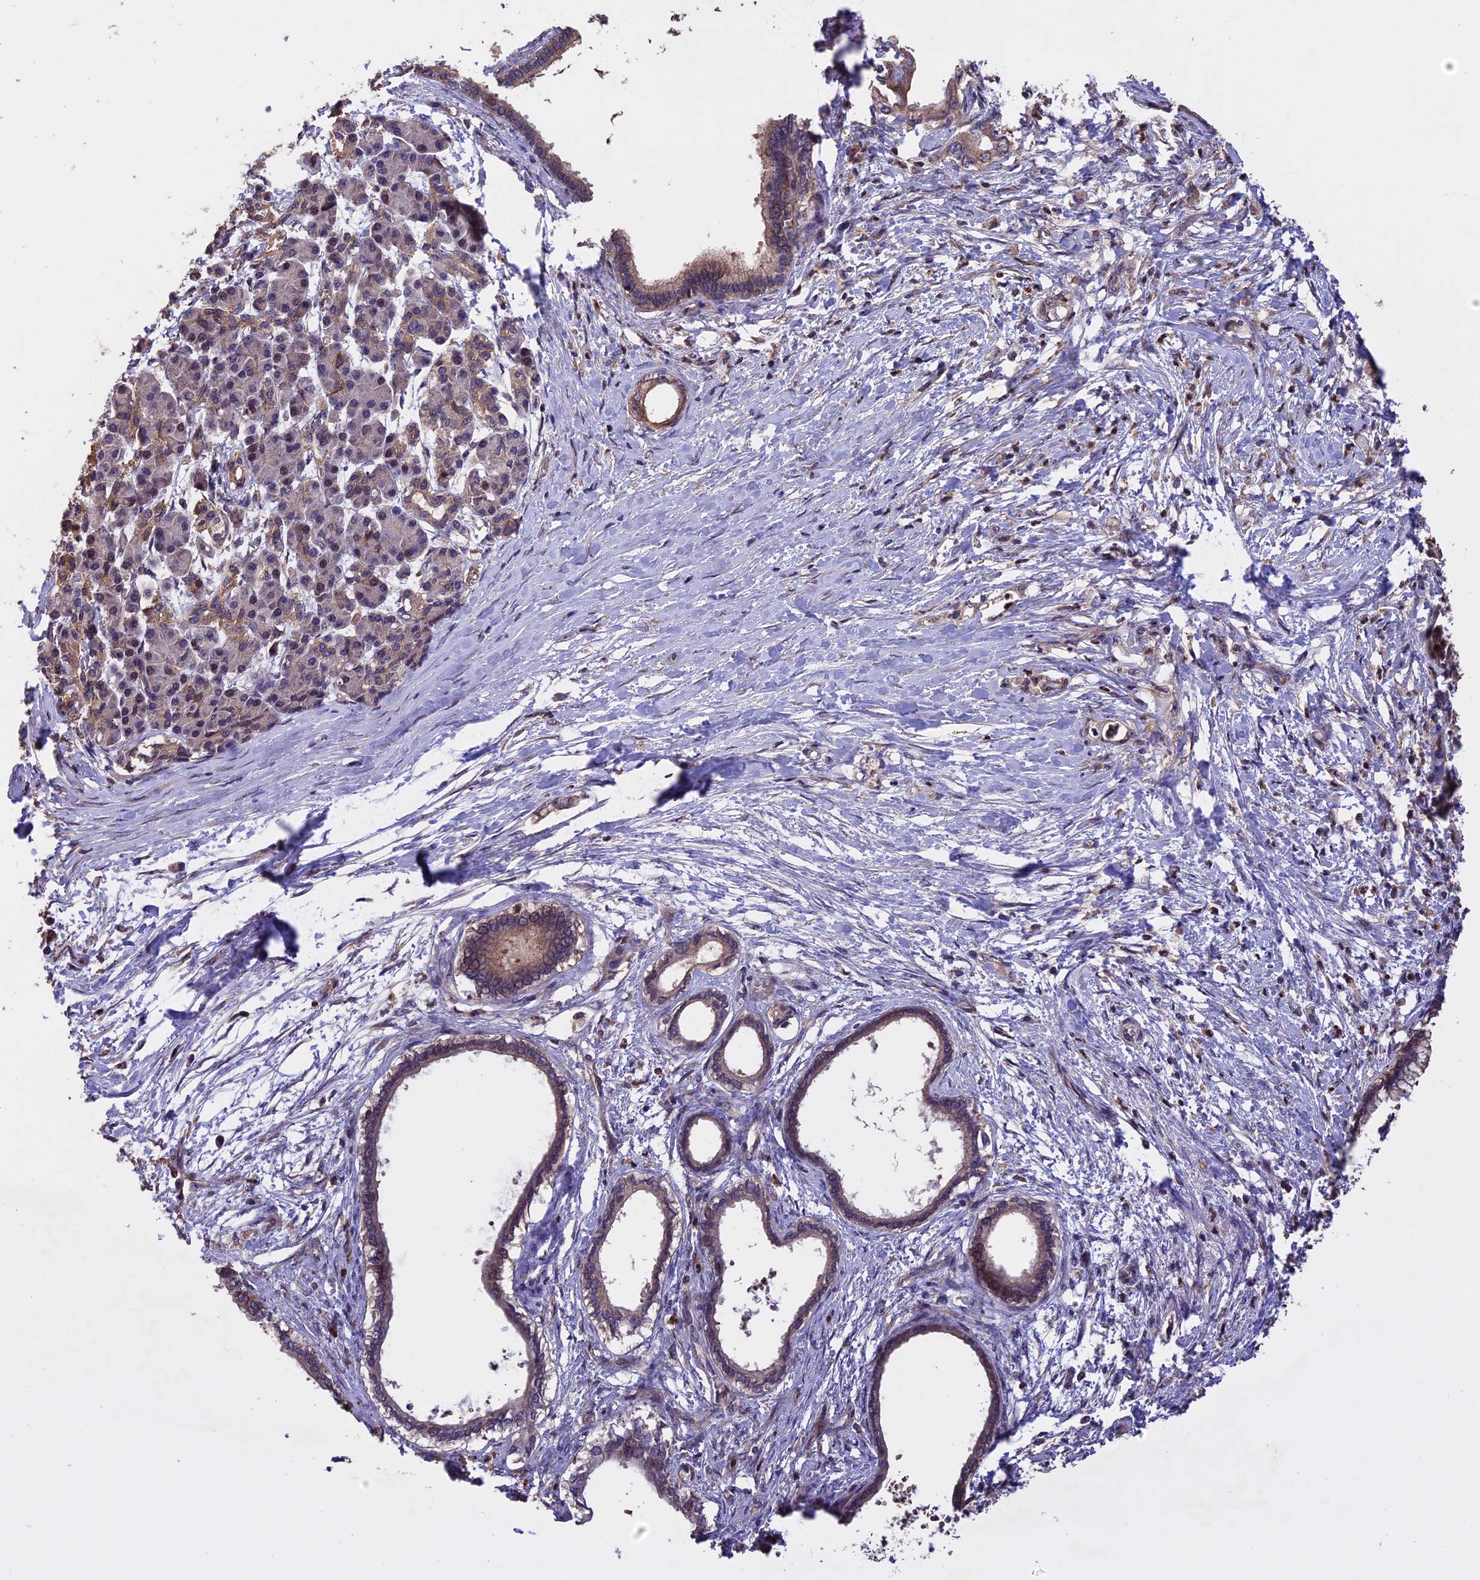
{"staining": {"intensity": "weak", "quantity": "25%-75%", "location": "cytoplasmic/membranous"}, "tissue": "pancreatic cancer", "cell_type": "Tumor cells", "image_type": "cancer", "snomed": [{"axis": "morphology", "description": "Adenocarcinoma, NOS"}, {"axis": "topography", "description": "Pancreas"}], "caption": "Immunohistochemistry (IHC) (DAB) staining of pancreatic cancer shows weak cytoplasmic/membranous protein positivity in about 25%-75% of tumor cells.", "gene": "PKD2L2", "patient": {"sex": "female", "age": 55}}